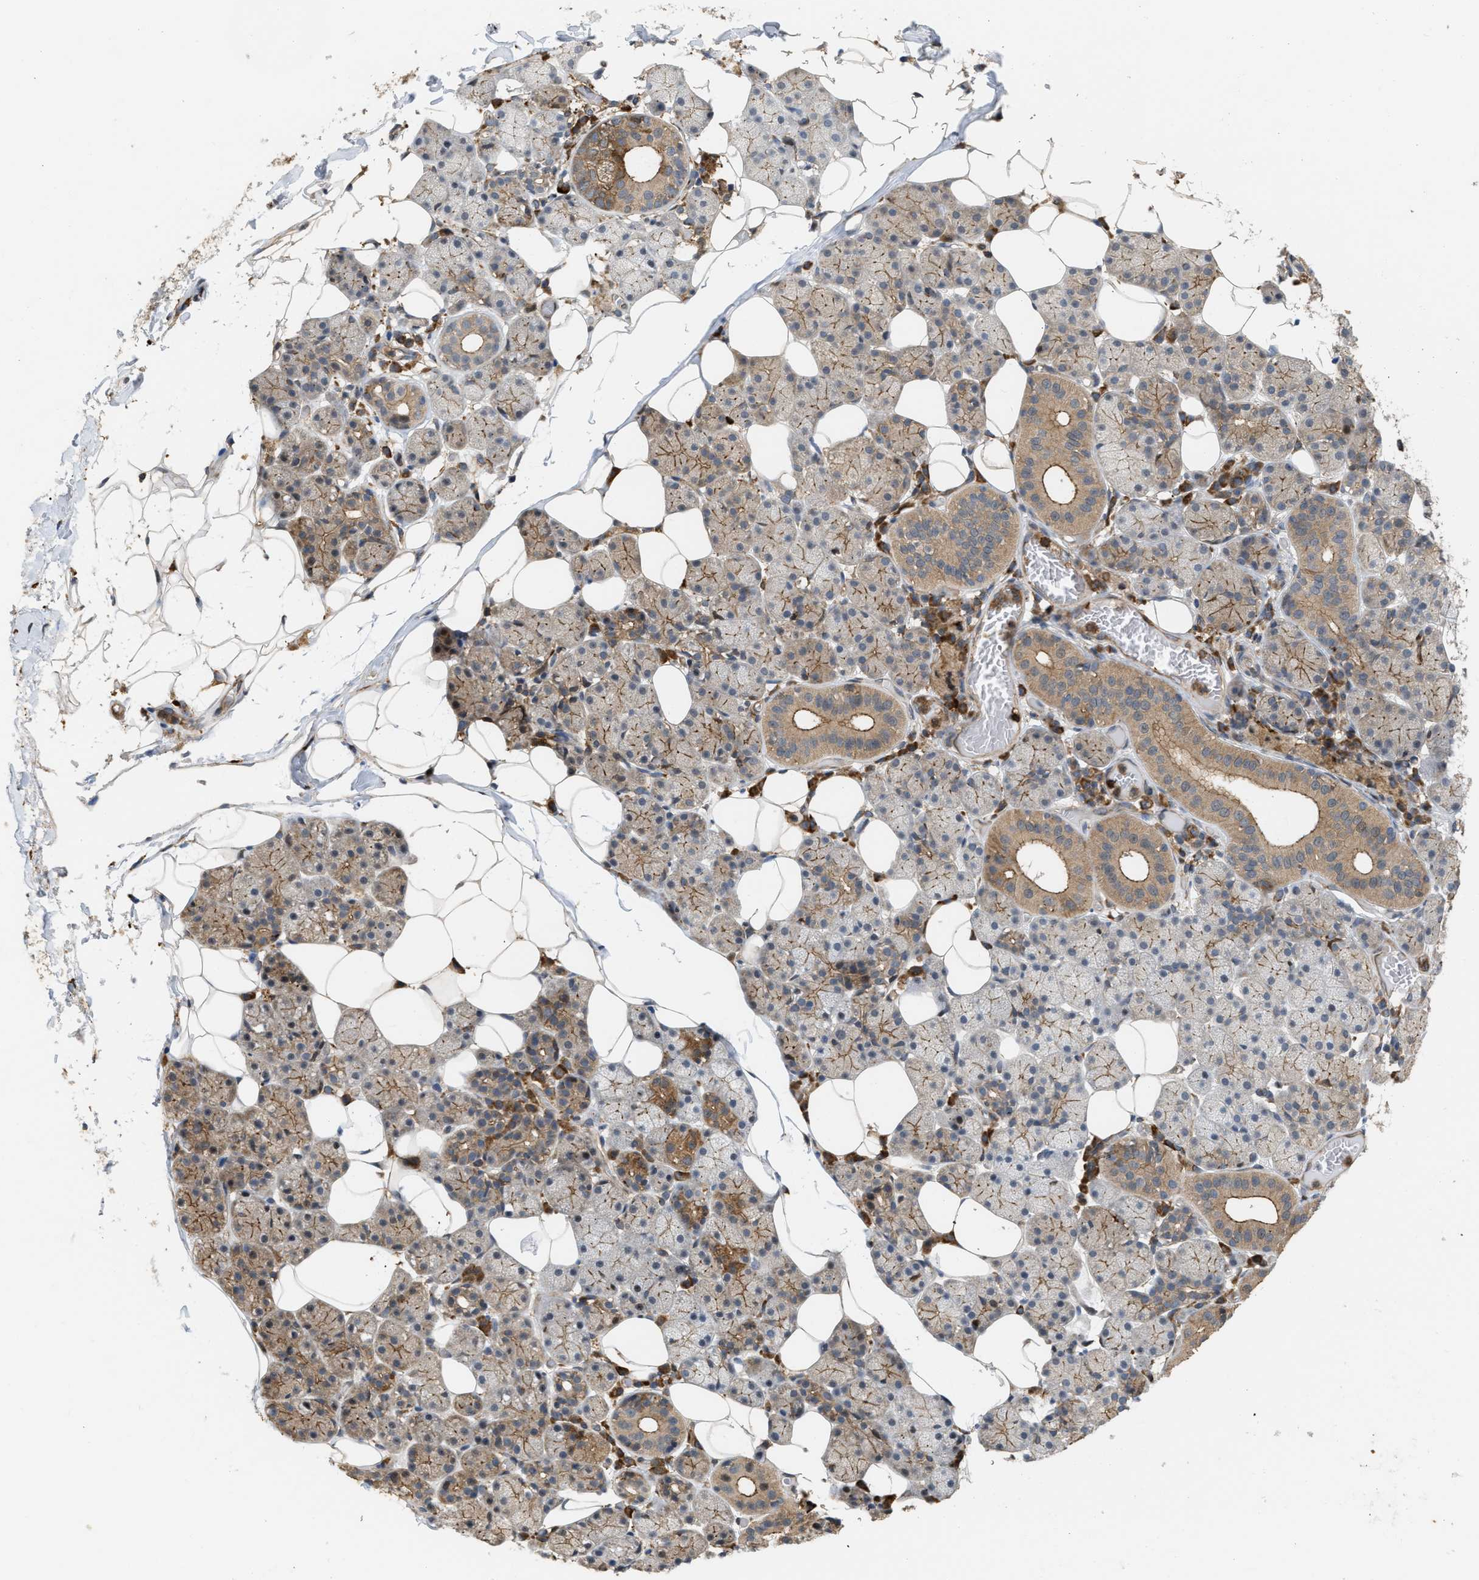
{"staining": {"intensity": "moderate", "quantity": "<25%", "location": "cytoplasmic/membranous"}, "tissue": "salivary gland", "cell_type": "Glandular cells", "image_type": "normal", "snomed": [{"axis": "morphology", "description": "Normal tissue, NOS"}, {"axis": "topography", "description": "Salivary gland"}], "caption": "Unremarkable salivary gland shows moderate cytoplasmic/membranous staining in about <25% of glandular cells (Brightfield microscopy of DAB IHC at high magnification)..", "gene": "IQCE", "patient": {"sex": "female", "age": 33}}